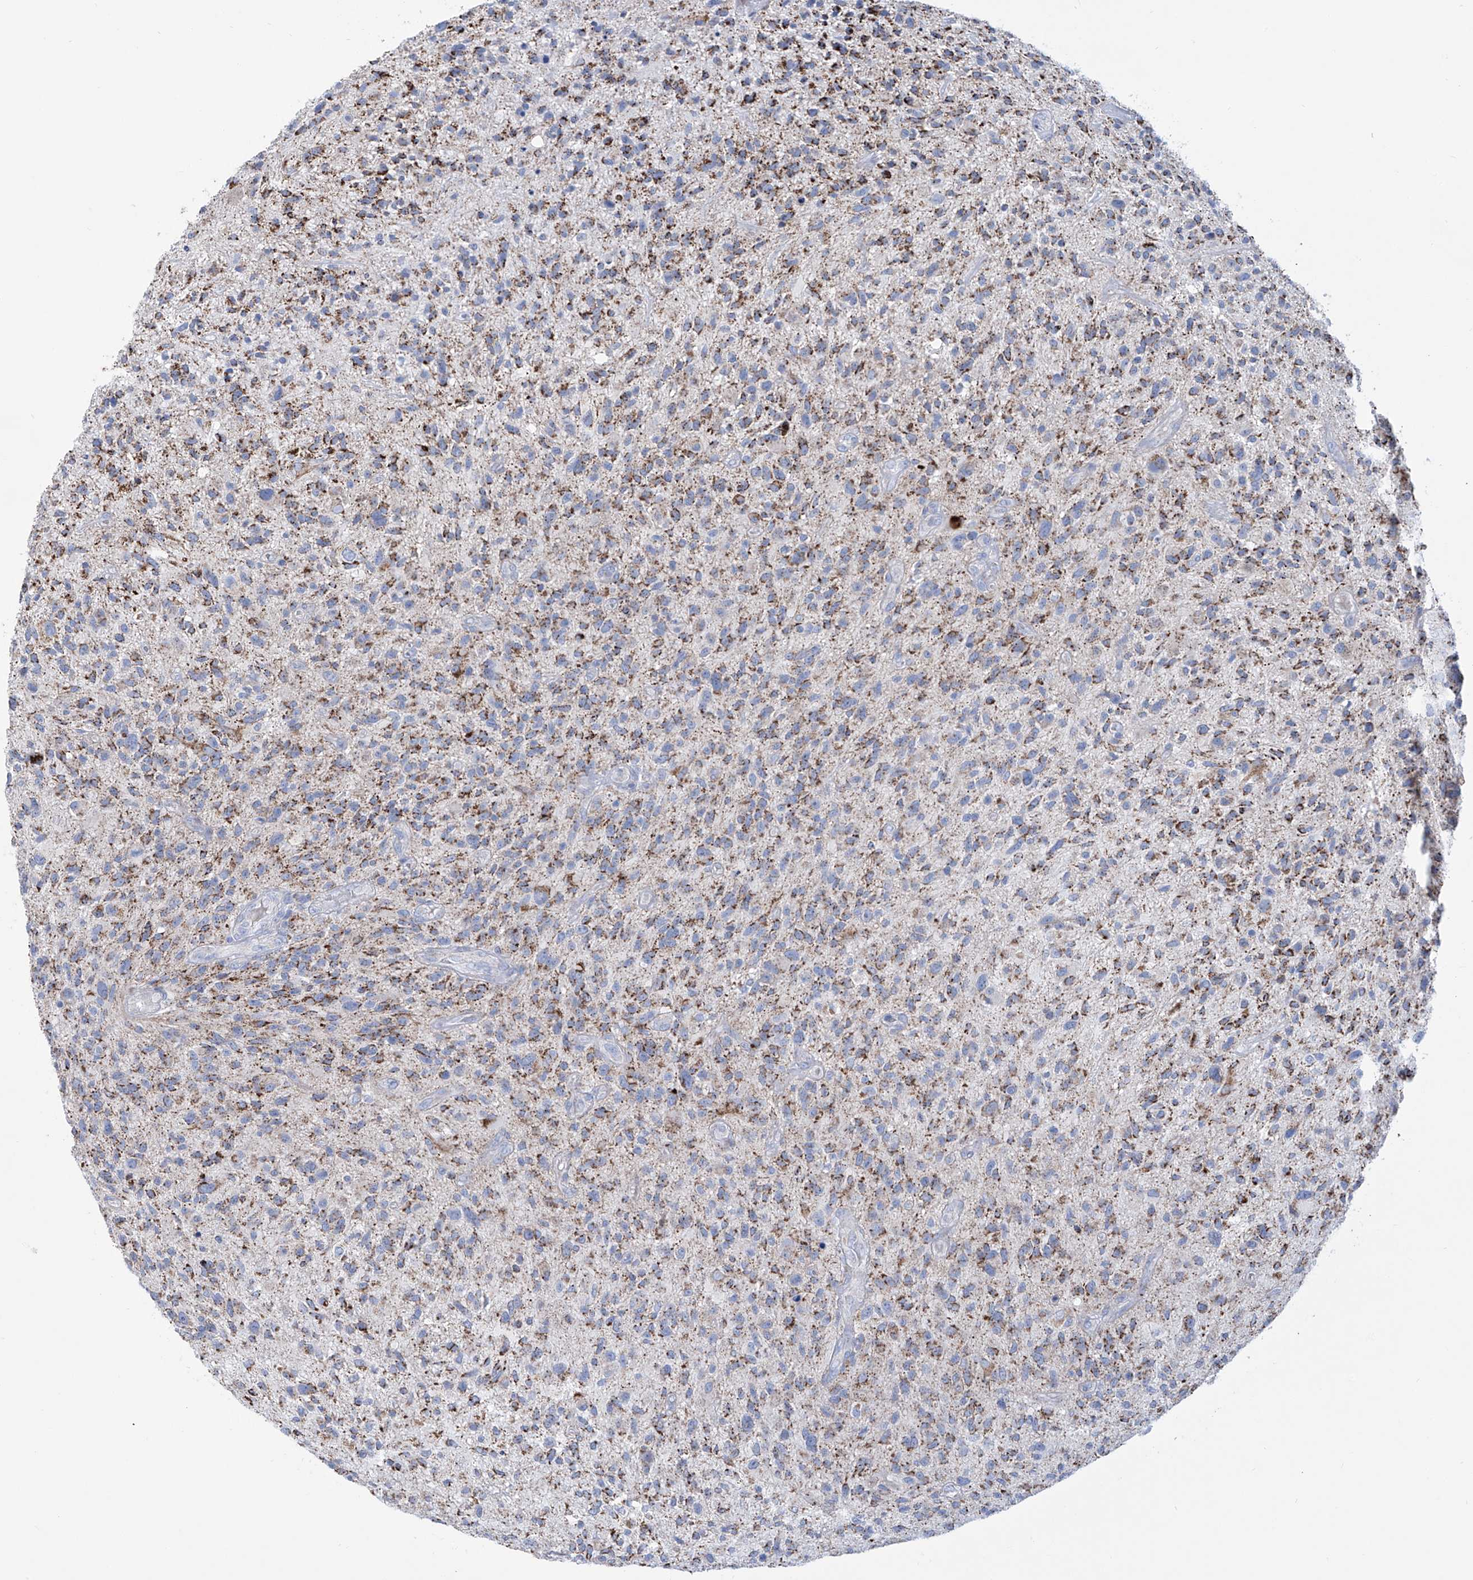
{"staining": {"intensity": "strong", "quantity": ">75%", "location": "cytoplasmic/membranous"}, "tissue": "glioma", "cell_type": "Tumor cells", "image_type": "cancer", "snomed": [{"axis": "morphology", "description": "Glioma, malignant, High grade"}, {"axis": "topography", "description": "Brain"}], "caption": "Human malignant glioma (high-grade) stained for a protein (brown) reveals strong cytoplasmic/membranous positive positivity in approximately >75% of tumor cells.", "gene": "ALDH6A1", "patient": {"sex": "male", "age": 47}}